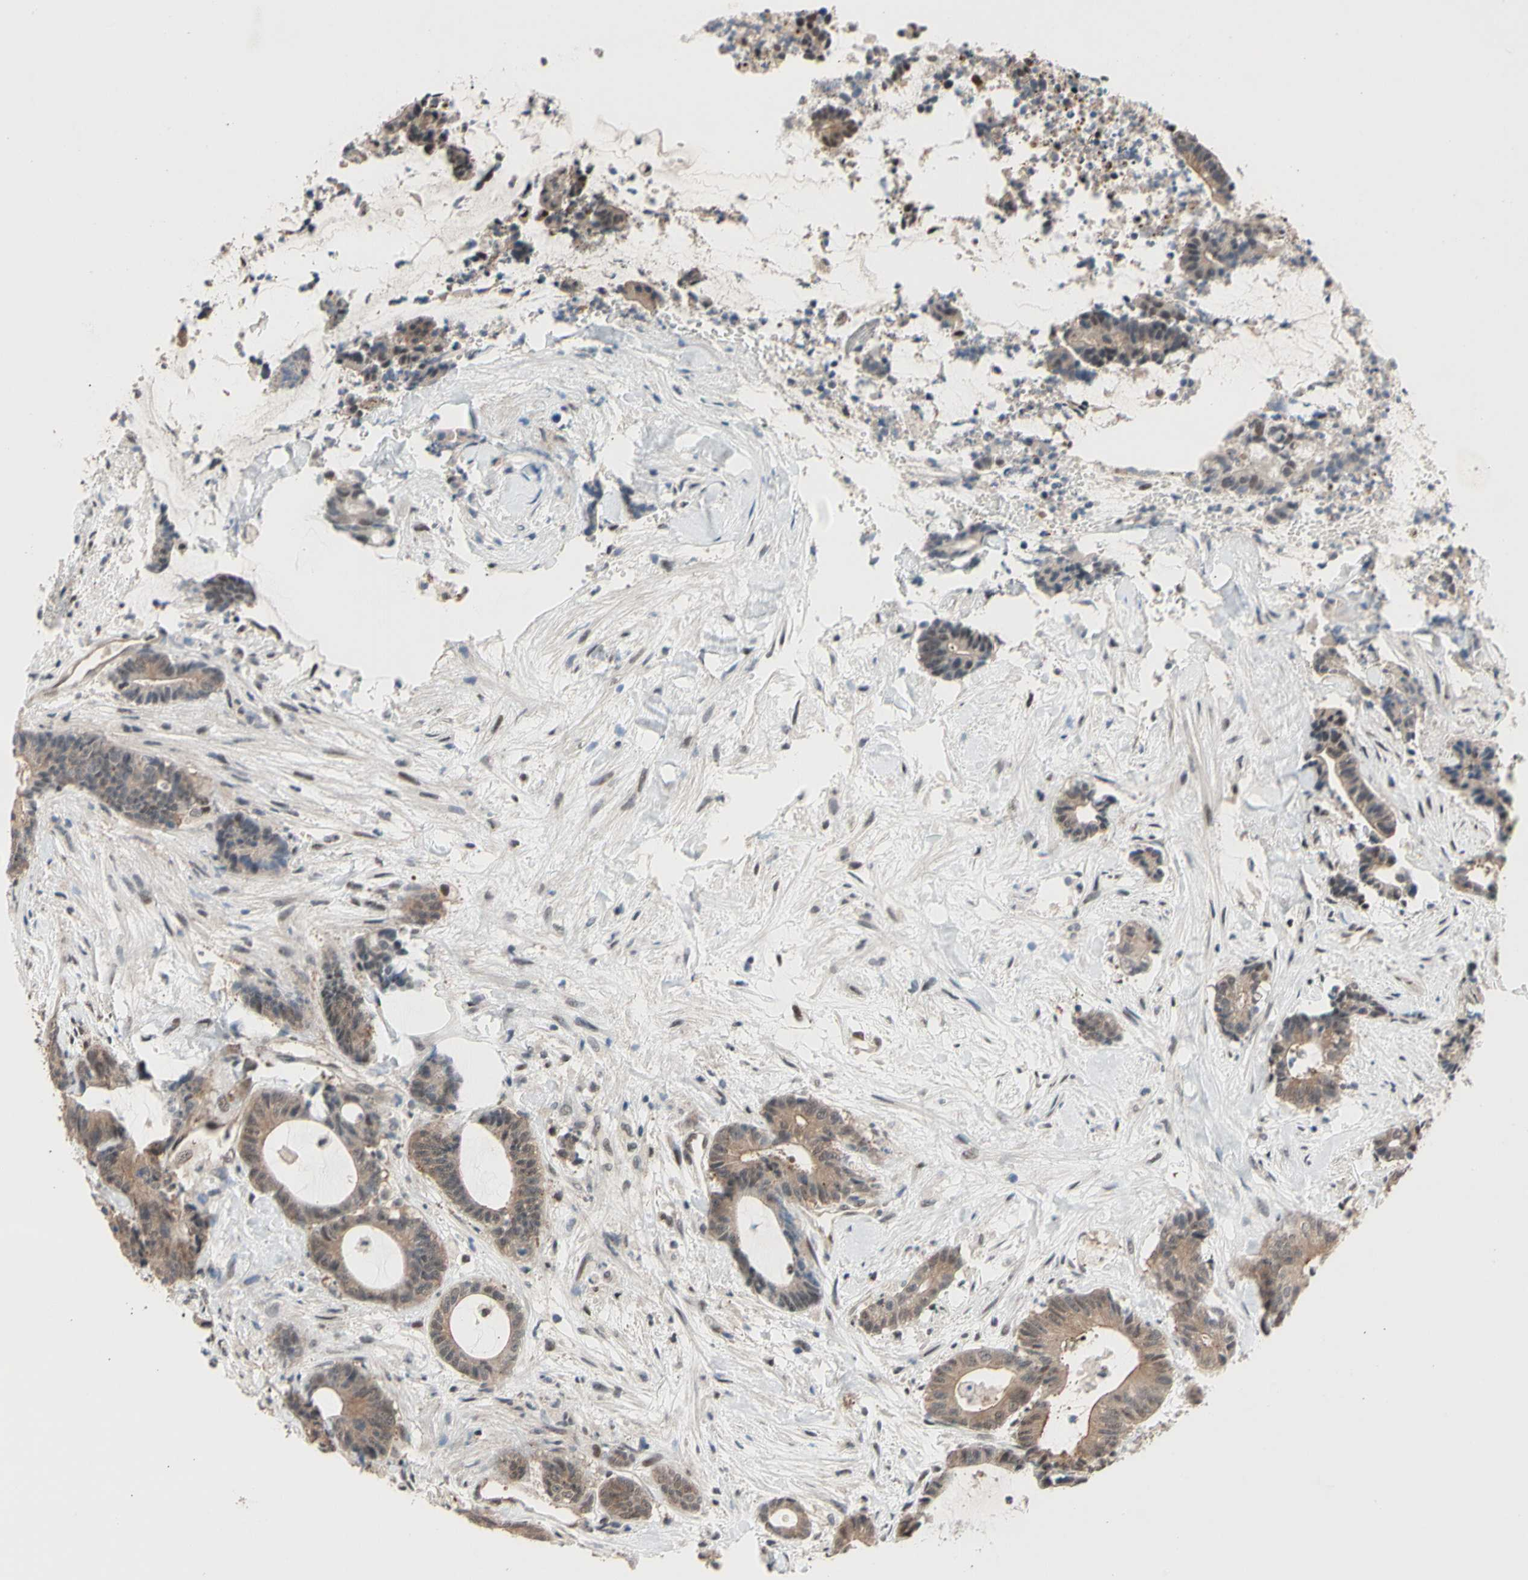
{"staining": {"intensity": "moderate", "quantity": ">75%", "location": "cytoplasmic/membranous"}, "tissue": "colorectal cancer", "cell_type": "Tumor cells", "image_type": "cancer", "snomed": [{"axis": "morphology", "description": "Adenocarcinoma, NOS"}, {"axis": "topography", "description": "Colon"}], "caption": "Moderate cytoplasmic/membranous positivity is identified in approximately >75% of tumor cells in colorectal adenocarcinoma. The staining was performed using DAB (3,3'-diaminobenzidine), with brown indicating positive protein expression. Nuclei are stained blue with hematoxylin.", "gene": "NGEF", "patient": {"sex": "female", "age": 84}}